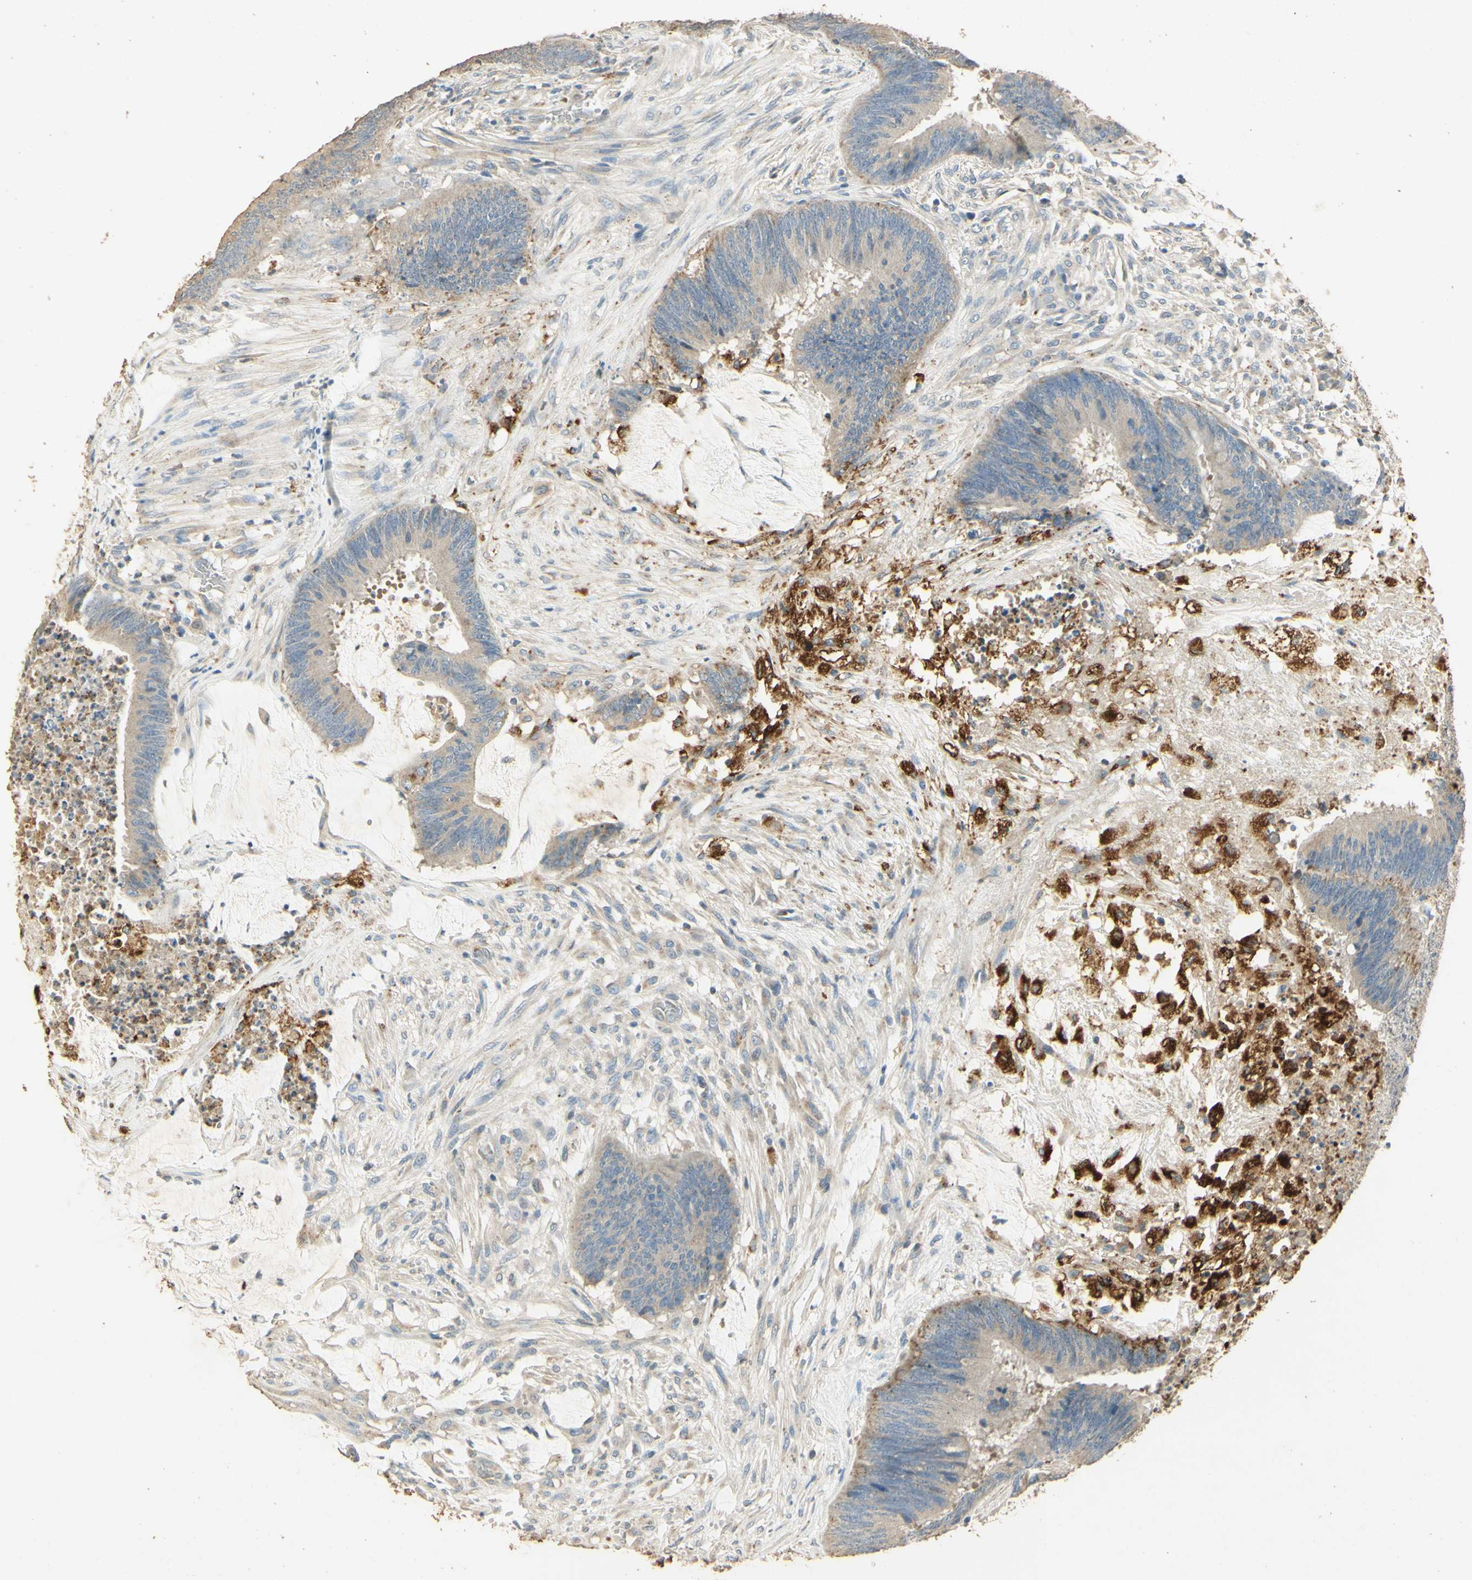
{"staining": {"intensity": "negative", "quantity": "none", "location": "none"}, "tissue": "colorectal cancer", "cell_type": "Tumor cells", "image_type": "cancer", "snomed": [{"axis": "morphology", "description": "Adenocarcinoma, NOS"}, {"axis": "topography", "description": "Rectum"}], "caption": "Tumor cells are negative for protein expression in human adenocarcinoma (colorectal).", "gene": "ARHGEF17", "patient": {"sex": "female", "age": 66}}